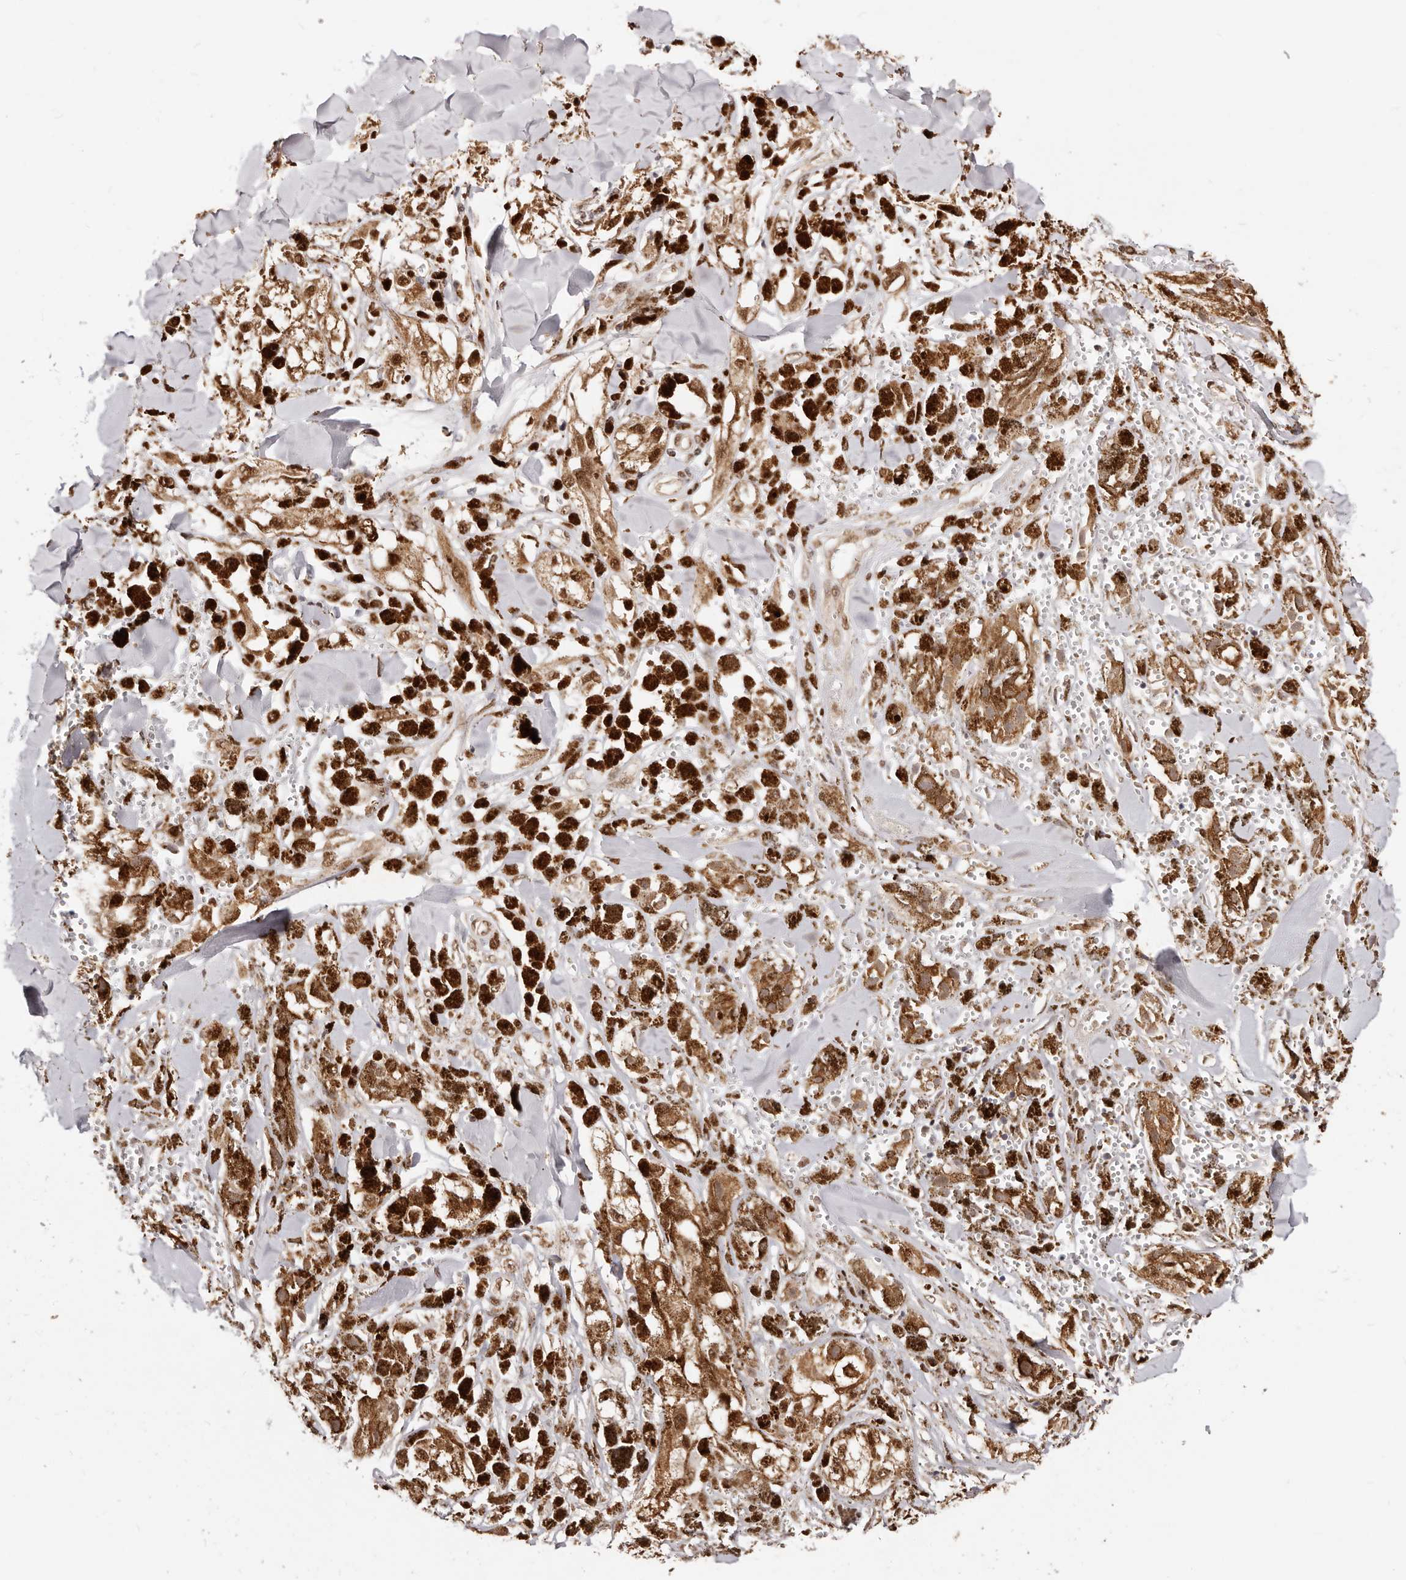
{"staining": {"intensity": "moderate", "quantity": ">75%", "location": "cytoplasmic/membranous,nuclear"}, "tissue": "melanoma", "cell_type": "Tumor cells", "image_type": "cancer", "snomed": [{"axis": "morphology", "description": "Malignant melanoma, NOS"}, {"axis": "topography", "description": "Skin"}], "caption": "Melanoma was stained to show a protein in brown. There is medium levels of moderate cytoplasmic/membranous and nuclear positivity in about >75% of tumor cells.", "gene": "SEC14L1", "patient": {"sex": "male", "age": 88}}